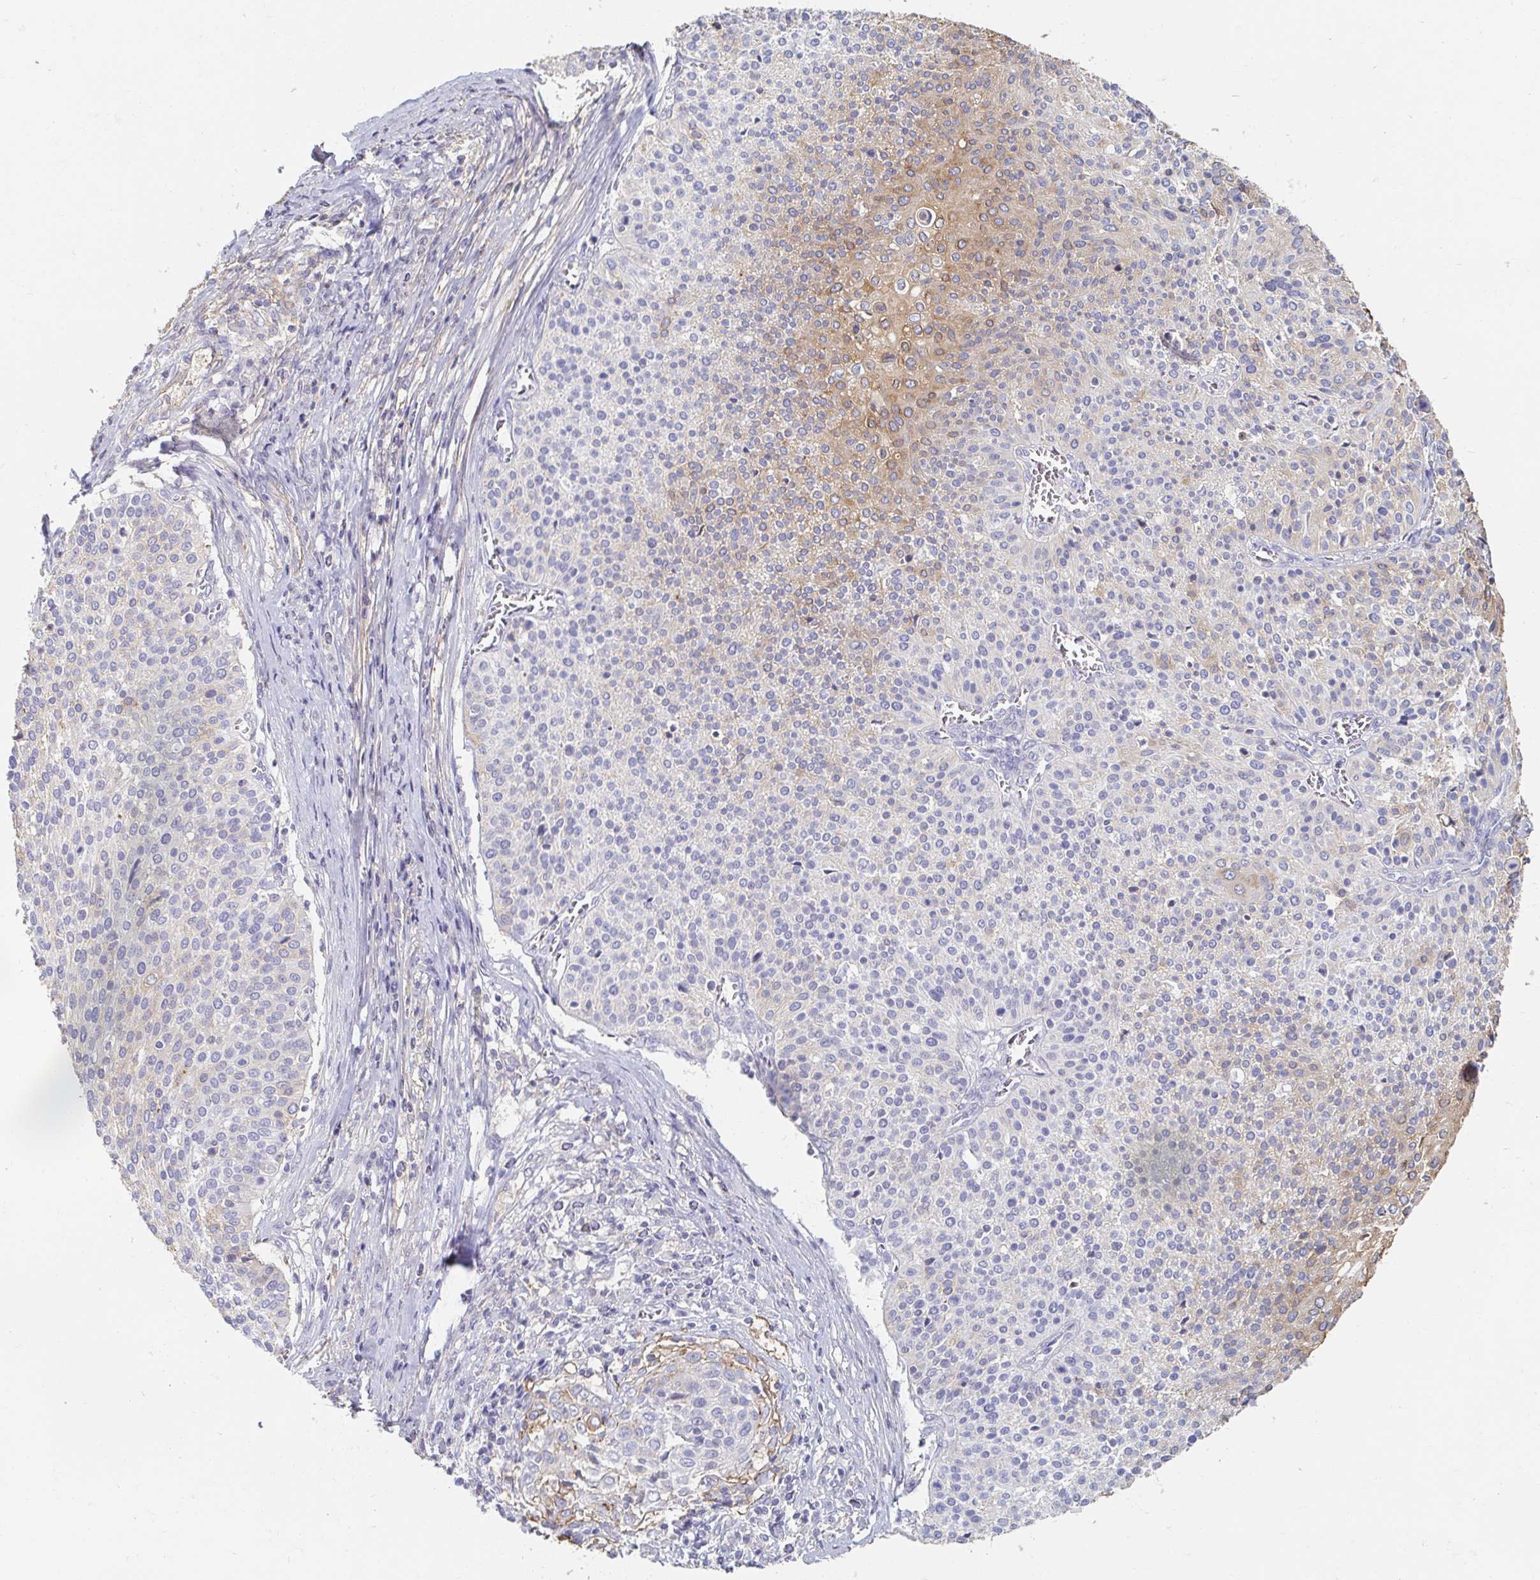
{"staining": {"intensity": "moderate", "quantity": "<25%", "location": "cytoplasmic/membranous"}, "tissue": "cervical cancer", "cell_type": "Tumor cells", "image_type": "cancer", "snomed": [{"axis": "morphology", "description": "Squamous cell carcinoma, NOS"}, {"axis": "topography", "description": "Cervix"}], "caption": "Brown immunohistochemical staining in human cervical cancer (squamous cell carcinoma) reveals moderate cytoplasmic/membranous expression in about <25% of tumor cells.", "gene": "MYLK2", "patient": {"sex": "female", "age": 31}}